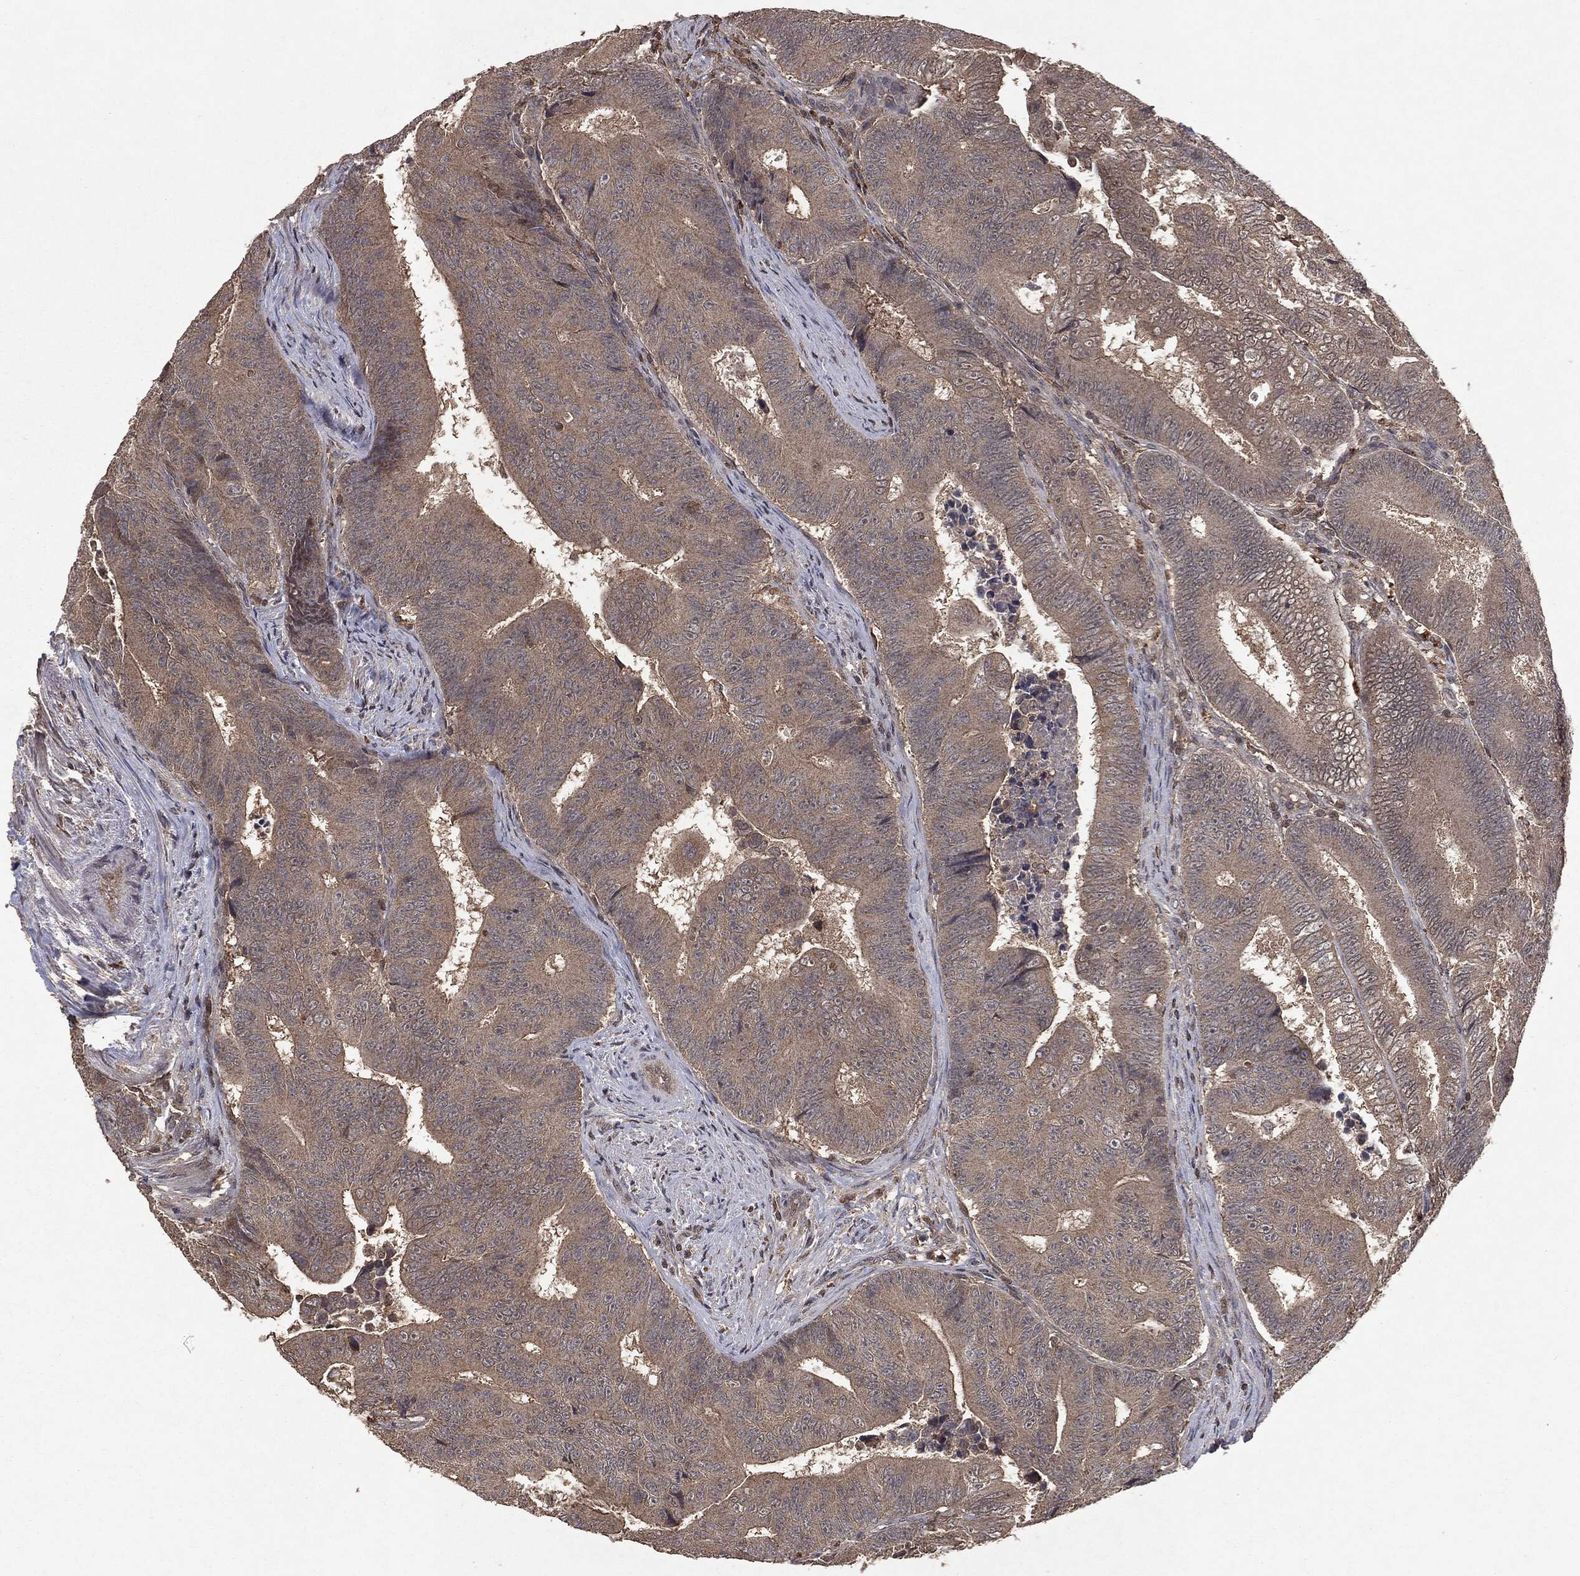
{"staining": {"intensity": "weak", "quantity": "<25%", "location": "cytoplasmic/membranous"}, "tissue": "colorectal cancer", "cell_type": "Tumor cells", "image_type": "cancer", "snomed": [{"axis": "morphology", "description": "Adenocarcinoma, NOS"}, {"axis": "topography", "description": "Colon"}], "caption": "High power microscopy photomicrograph of an immunohistochemistry (IHC) histopathology image of adenocarcinoma (colorectal), revealing no significant staining in tumor cells. (DAB (3,3'-diaminobenzidine) immunohistochemistry with hematoxylin counter stain).", "gene": "MTOR", "patient": {"sex": "female", "age": 48}}